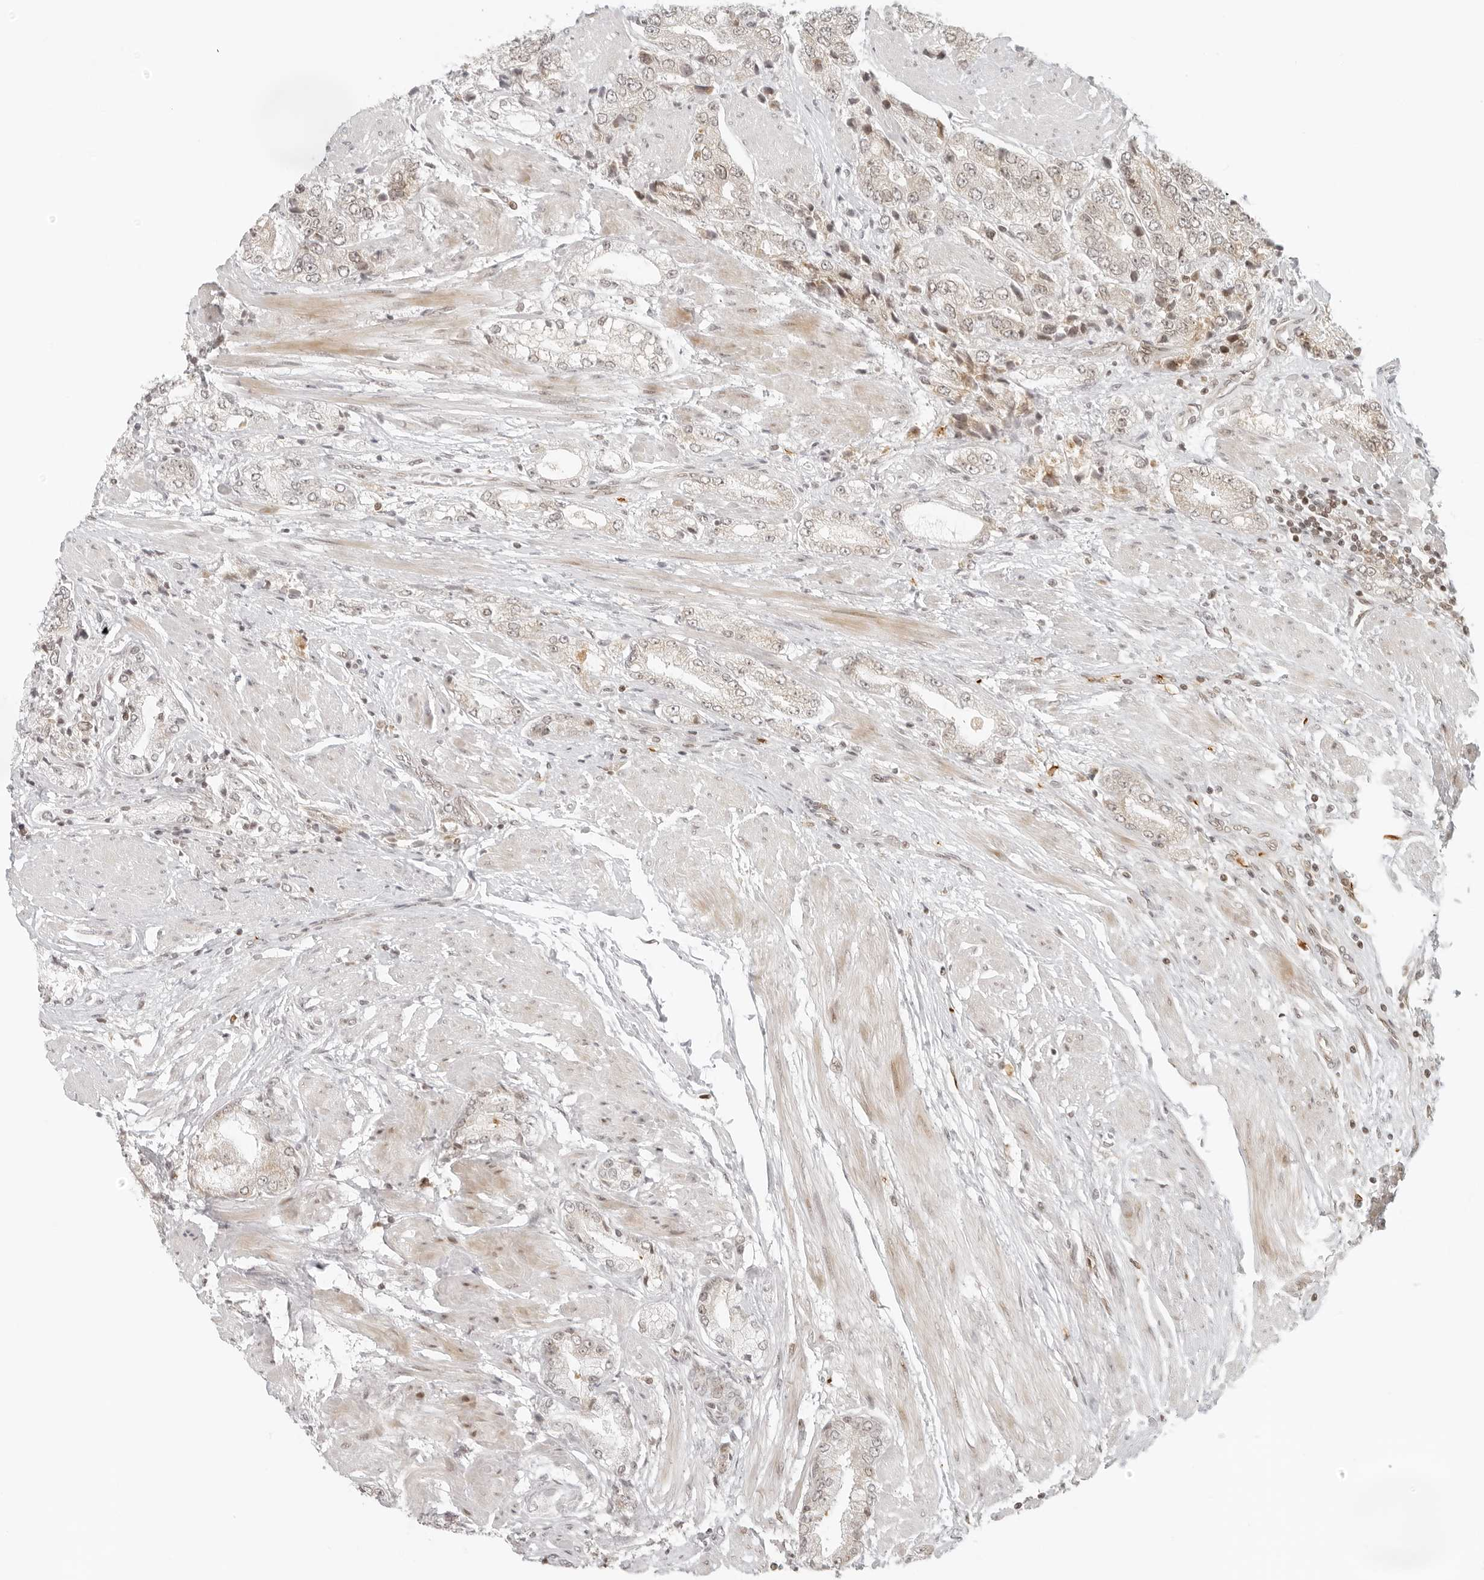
{"staining": {"intensity": "weak", "quantity": "<25%", "location": "nuclear"}, "tissue": "prostate cancer", "cell_type": "Tumor cells", "image_type": "cancer", "snomed": [{"axis": "morphology", "description": "Adenocarcinoma, High grade"}, {"axis": "topography", "description": "Prostate"}], "caption": "Immunohistochemical staining of high-grade adenocarcinoma (prostate) shows no significant staining in tumor cells.", "gene": "ZNF407", "patient": {"sex": "male", "age": 50}}